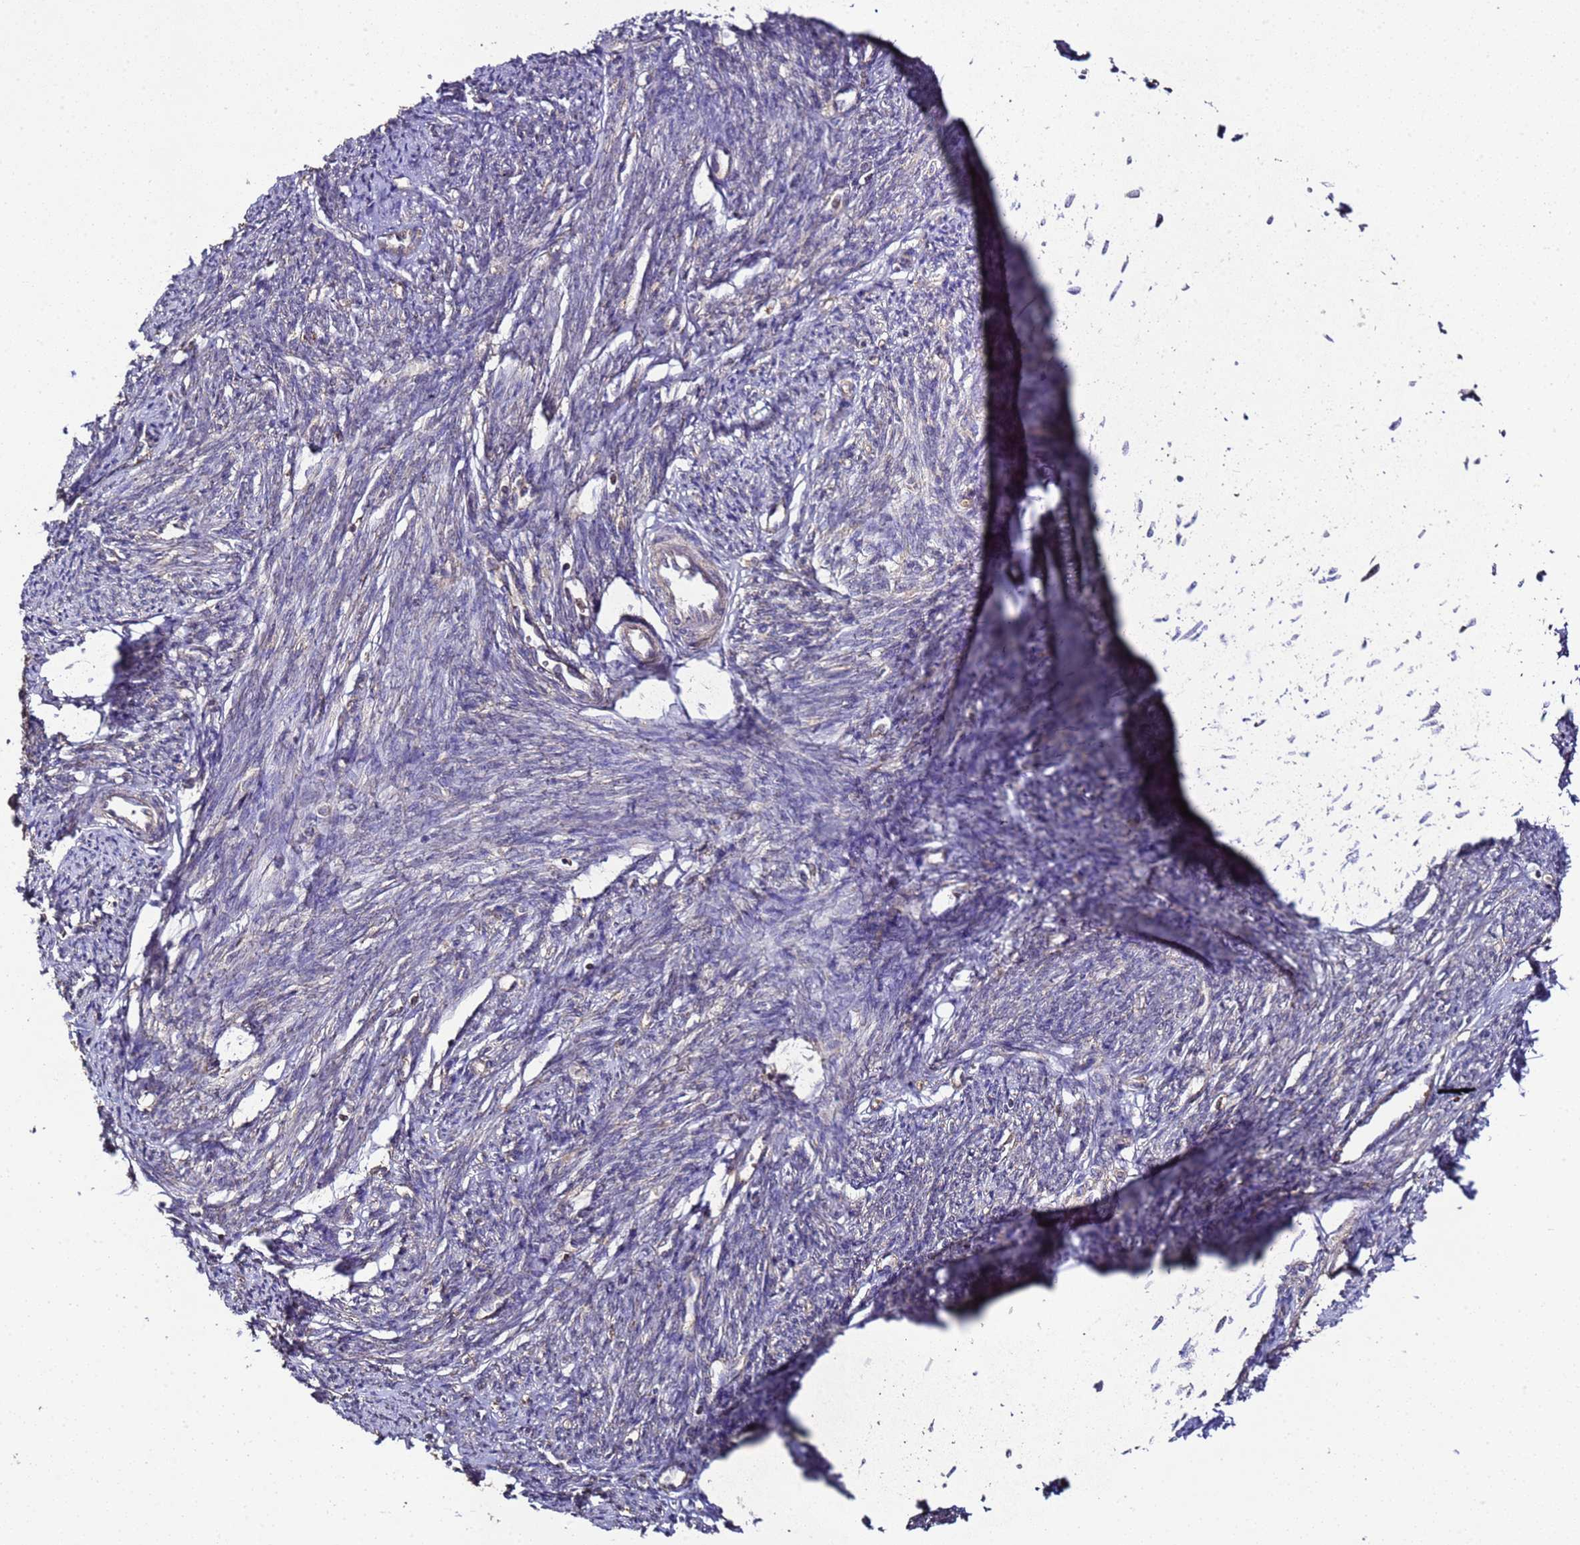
{"staining": {"intensity": "moderate", "quantity": "<25%", "location": "cytoplasmic/membranous"}, "tissue": "smooth muscle", "cell_type": "Smooth muscle cells", "image_type": "normal", "snomed": [{"axis": "morphology", "description": "Normal tissue, NOS"}, {"axis": "topography", "description": "Smooth muscle"}, {"axis": "topography", "description": "Uterus"}], "caption": "Immunohistochemistry of normal smooth muscle shows low levels of moderate cytoplasmic/membranous expression in approximately <25% of smooth muscle cells.", "gene": "HSPBAP1", "patient": {"sex": "female", "age": 59}}